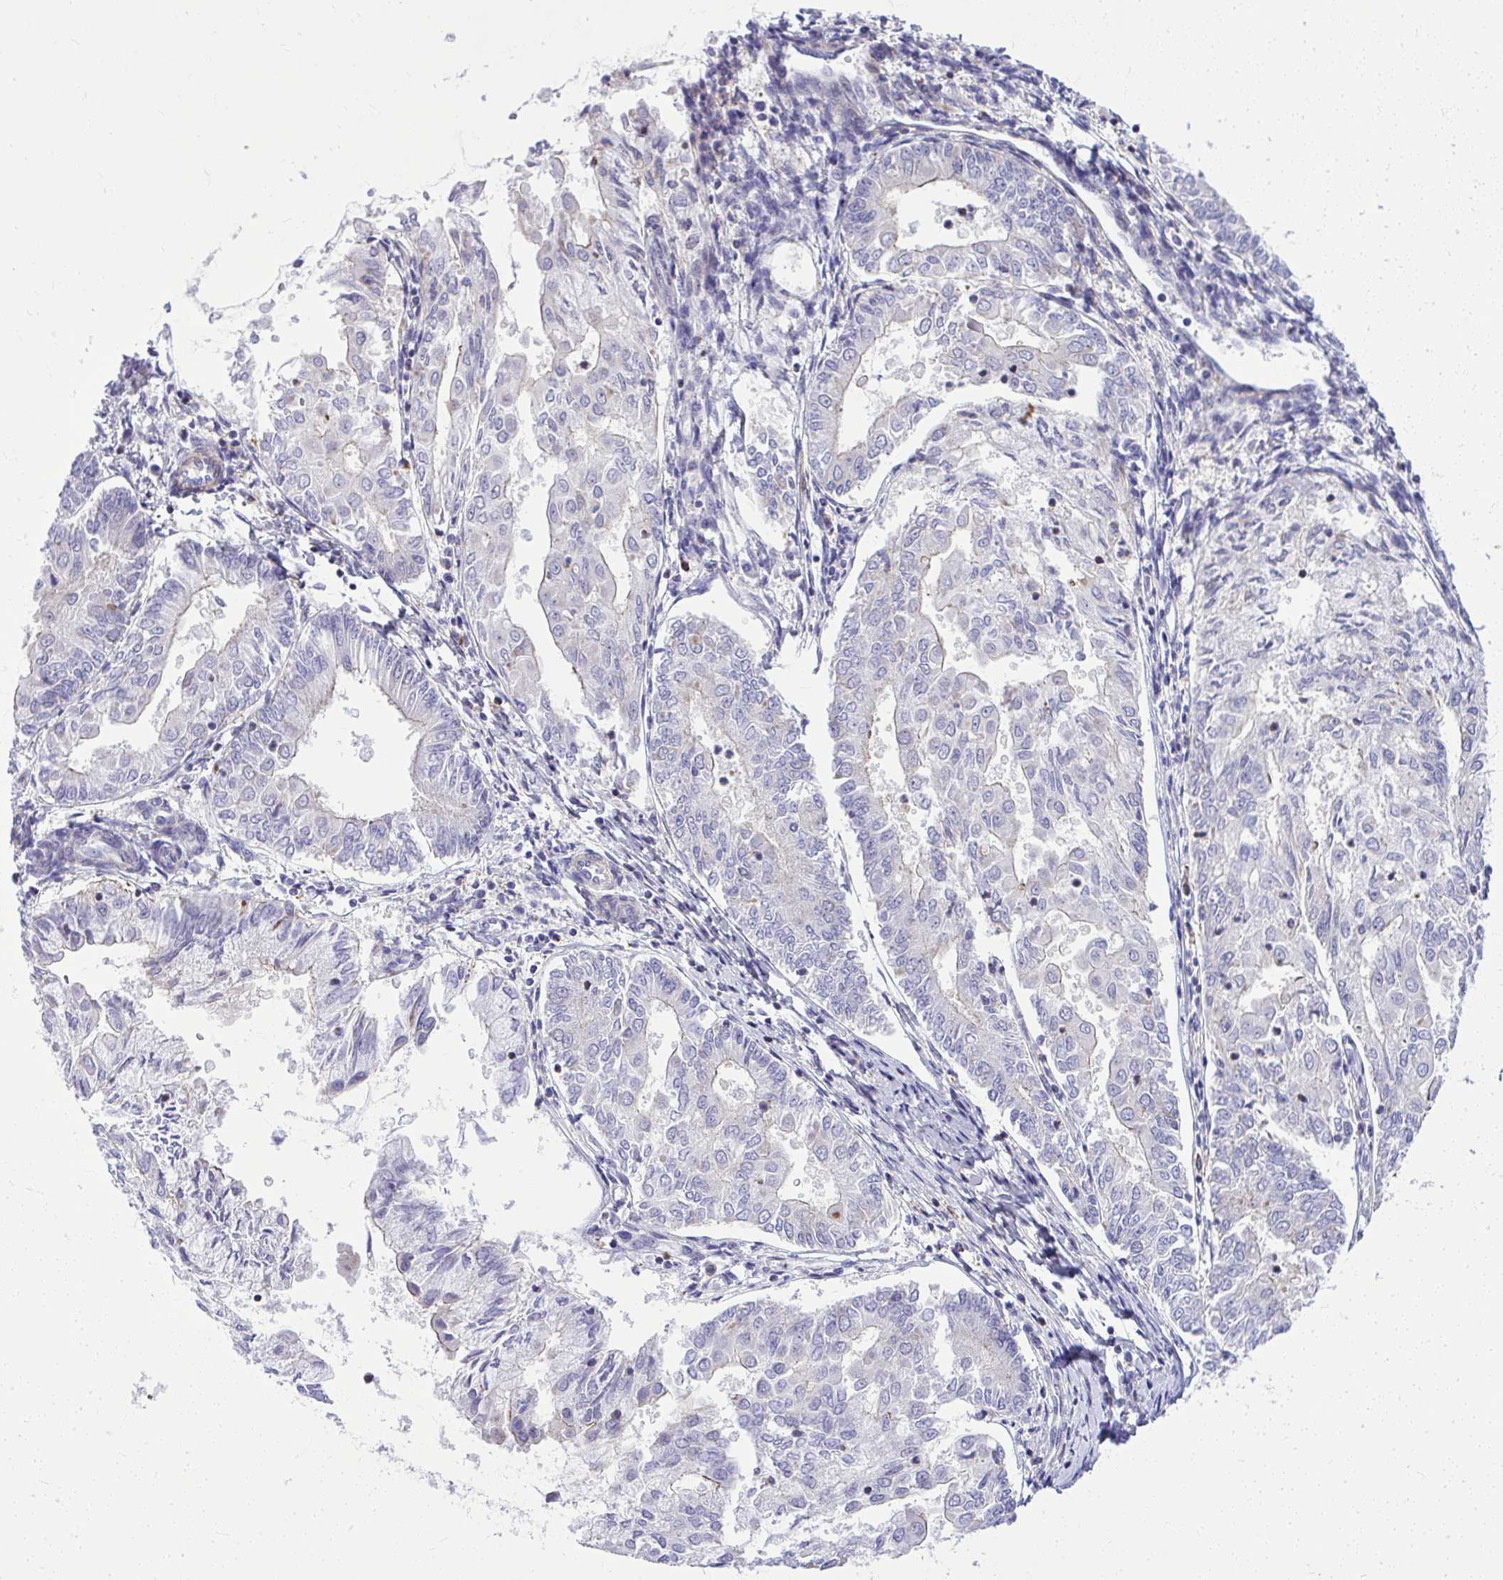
{"staining": {"intensity": "negative", "quantity": "none", "location": "none"}, "tissue": "endometrial cancer", "cell_type": "Tumor cells", "image_type": "cancer", "snomed": [{"axis": "morphology", "description": "Adenocarcinoma, NOS"}, {"axis": "topography", "description": "Endometrium"}], "caption": "Tumor cells show no significant protein staining in endometrial cancer (adenocarcinoma). Nuclei are stained in blue.", "gene": "GRK4", "patient": {"sex": "female", "age": 68}}